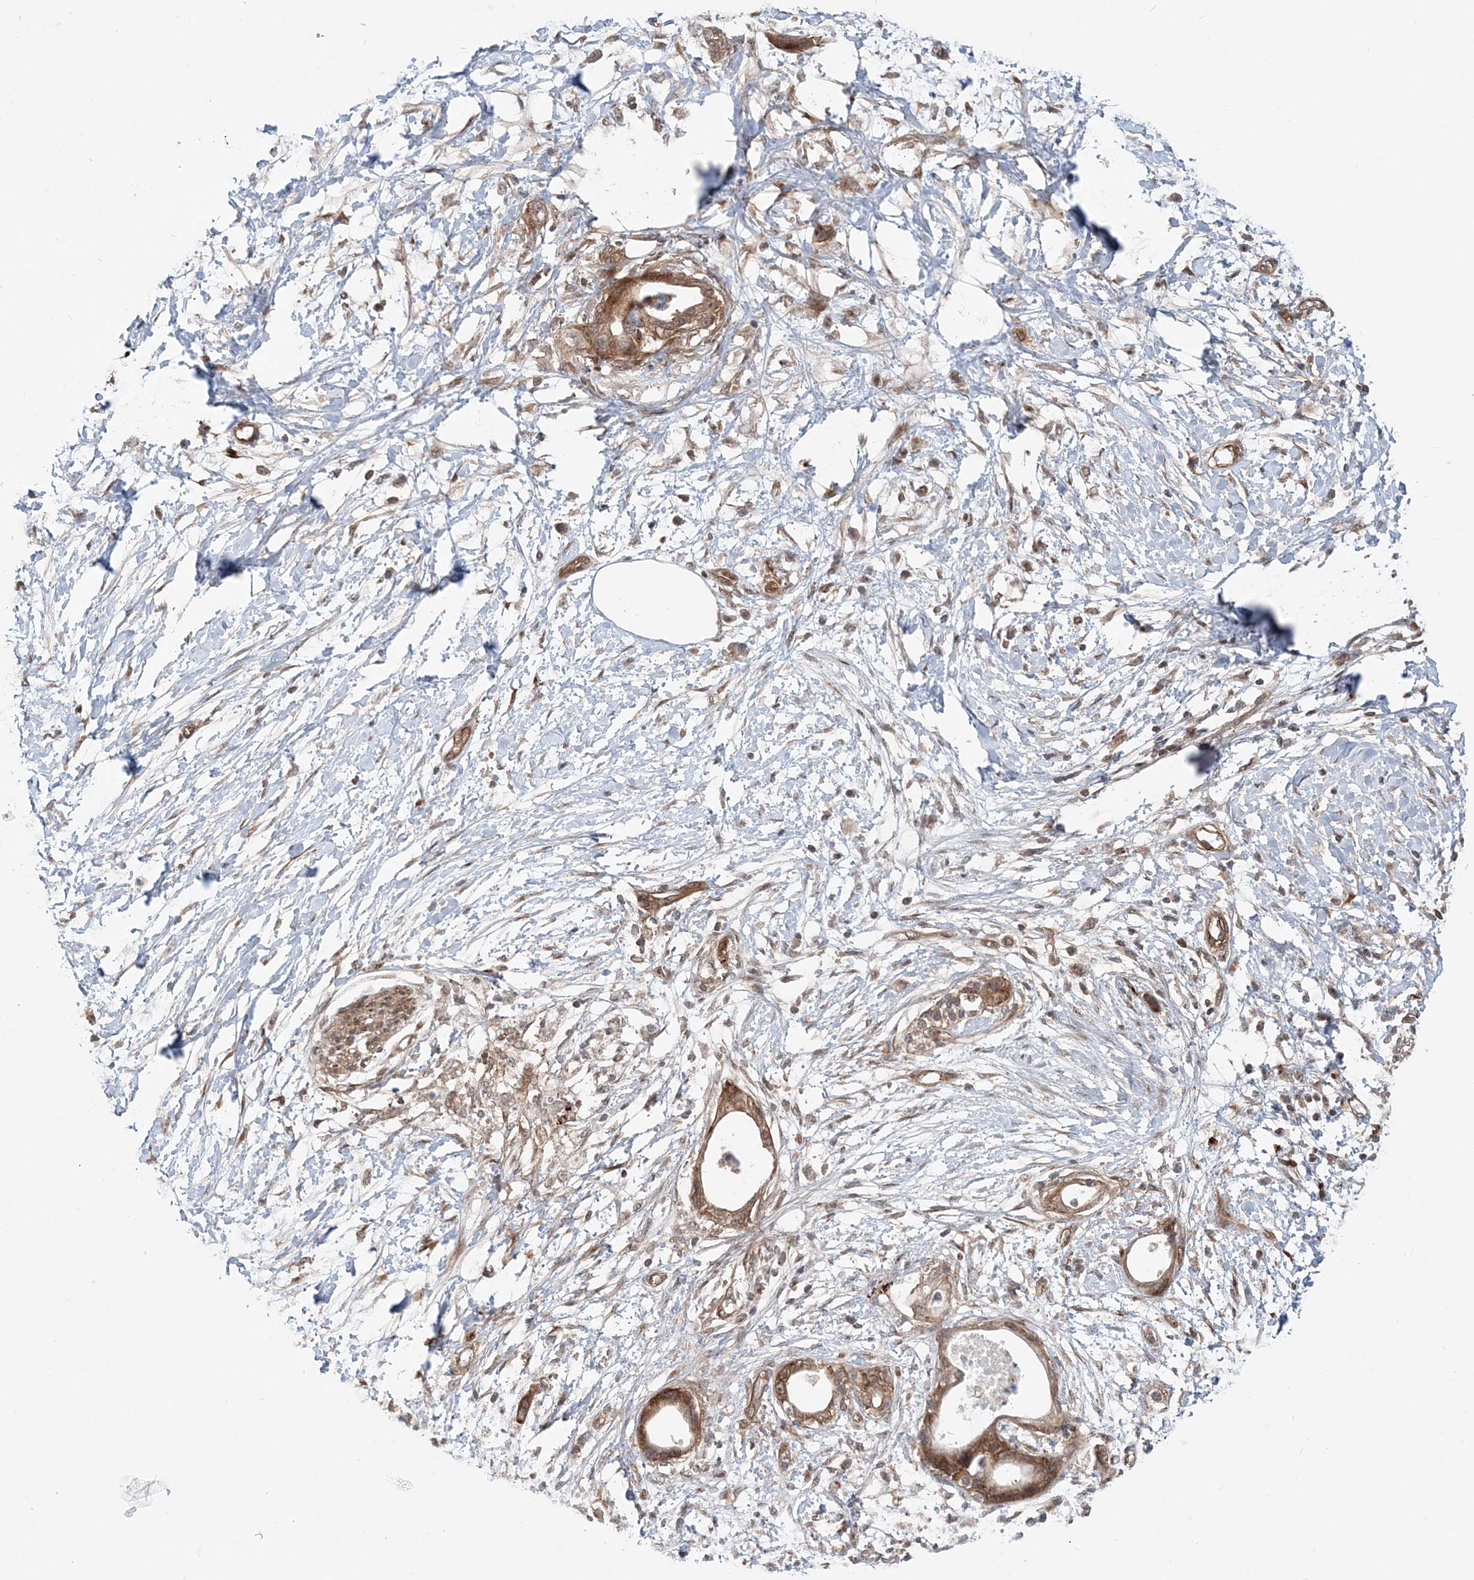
{"staining": {"intensity": "moderate", "quantity": ">75%", "location": "cytoplasmic/membranous"}, "tissue": "pancreatic cancer", "cell_type": "Tumor cells", "image_type": "cancer", "snomed": [{"axis": "morphology", "description": "Normal tissue, NOS"}, {"axis": "morphology", "description": "Adenocarcinoma, NOS"}, {"axis": "topography", "description": "Pancreas"}, {"axis": "topography", "description": "Peripheral nerve tissue"}], "caption": "Immunohistochemical staining of human pancreatic cancer (adenocarcinoma) reveals medium levels of moderate cytoplasmic/membranous staining in approximately >75% of tumor cells.", "gene": "GEMIN5", "patient": {"sex": "male", "age": 59}}